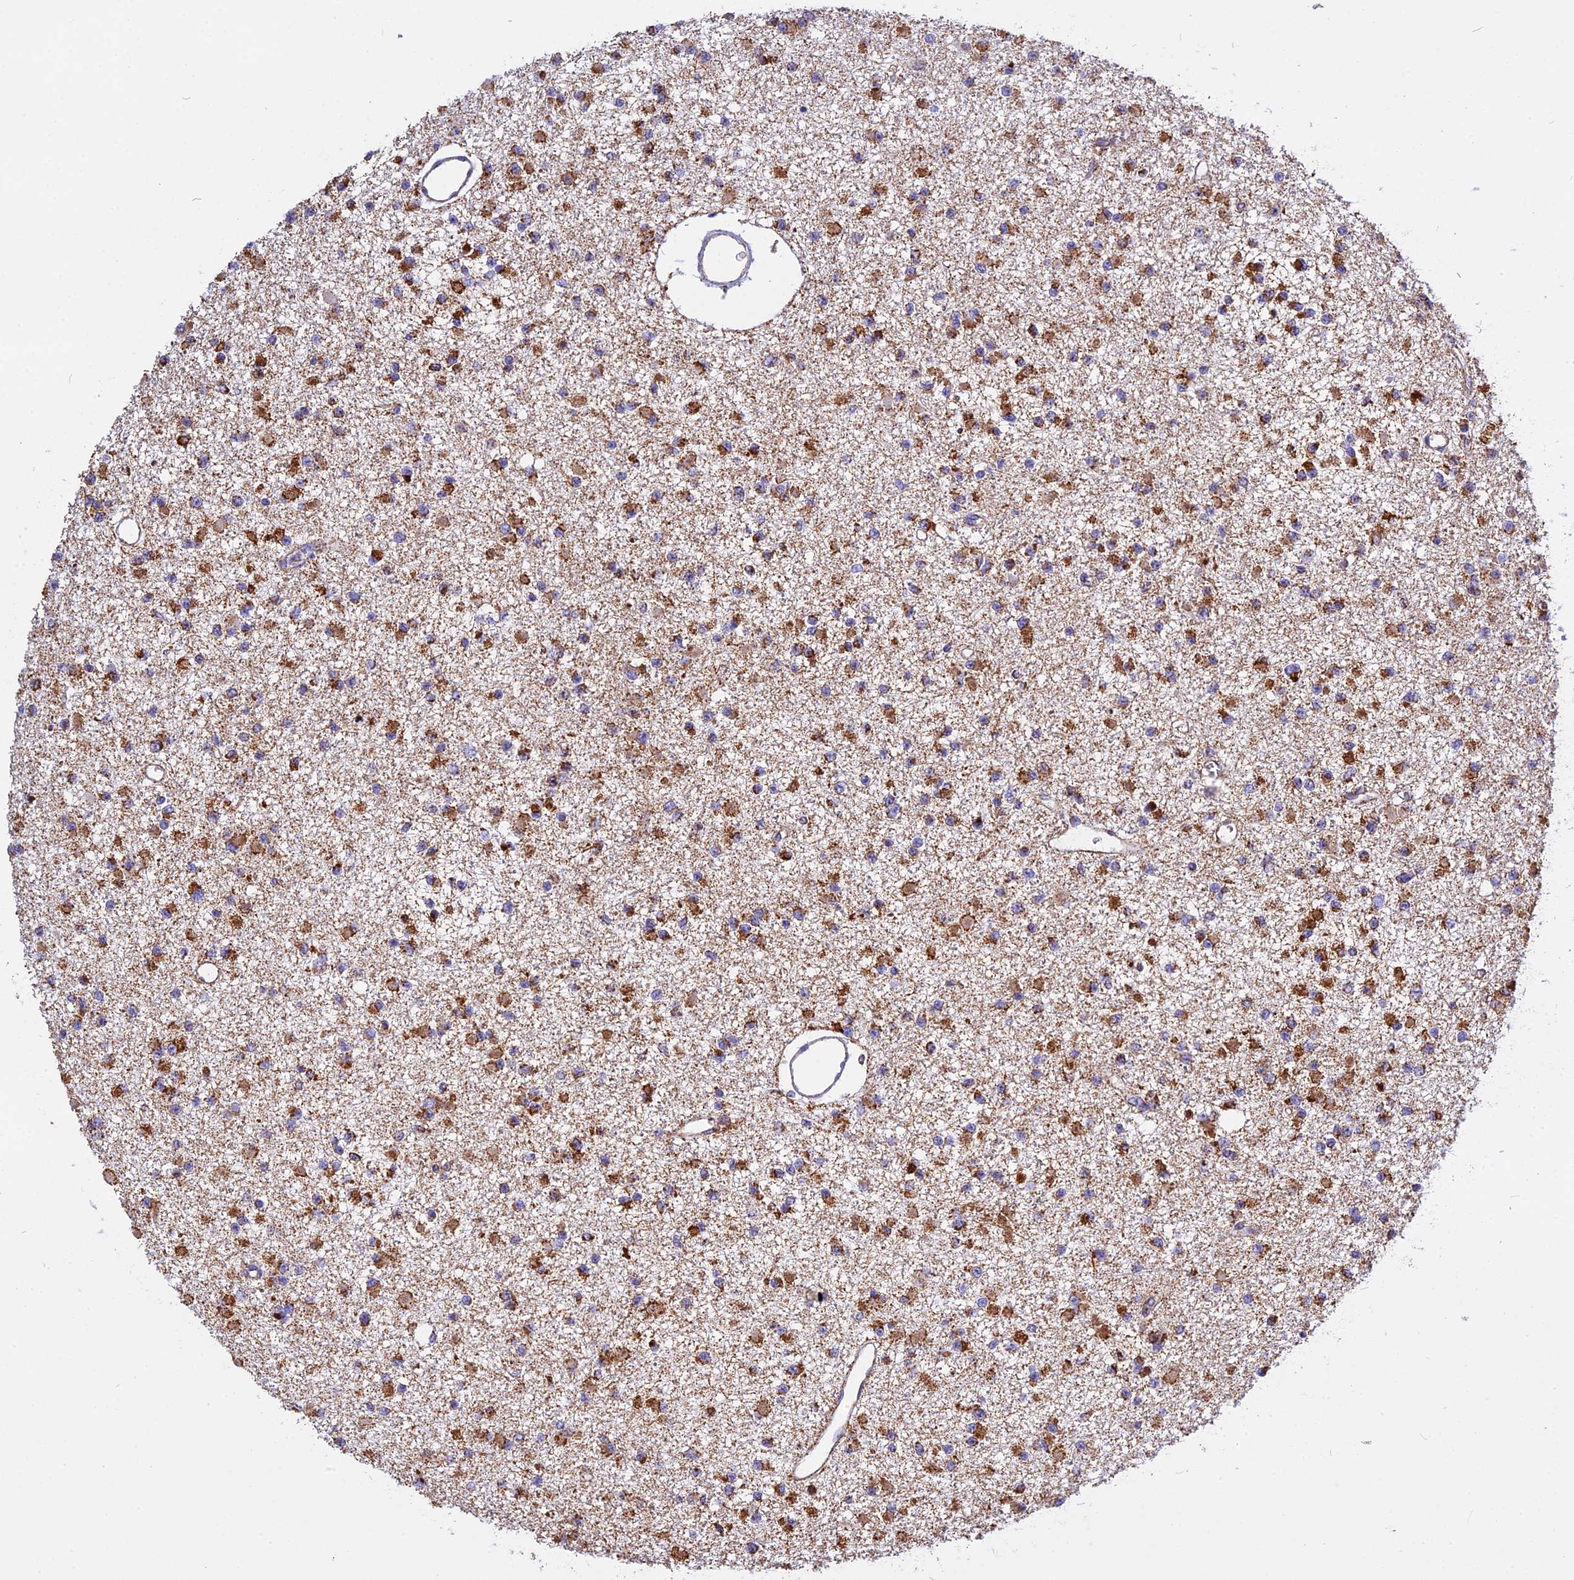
{"staining": {"intensity": "moderate", "quantity": ">75%", "location": "cytoplasmic/membranous"}, "tissue": "glioma", "cell_type": "Tumor cells", "image_type": "cancer", "snomed": [{"axis": "morphology", "description": "Glioma, malignant, Low grade"}, {"axis": "topography", "description": "Brain"}], "caption": "Human low-grade glioma (malignant) stained for a protein (brown) exhibits moderate cytoplasmic/membranous positive staining in about >75% of tumor cells.", "gene": "VDAC2", "patient": {"sex": "female", "age": 22}}